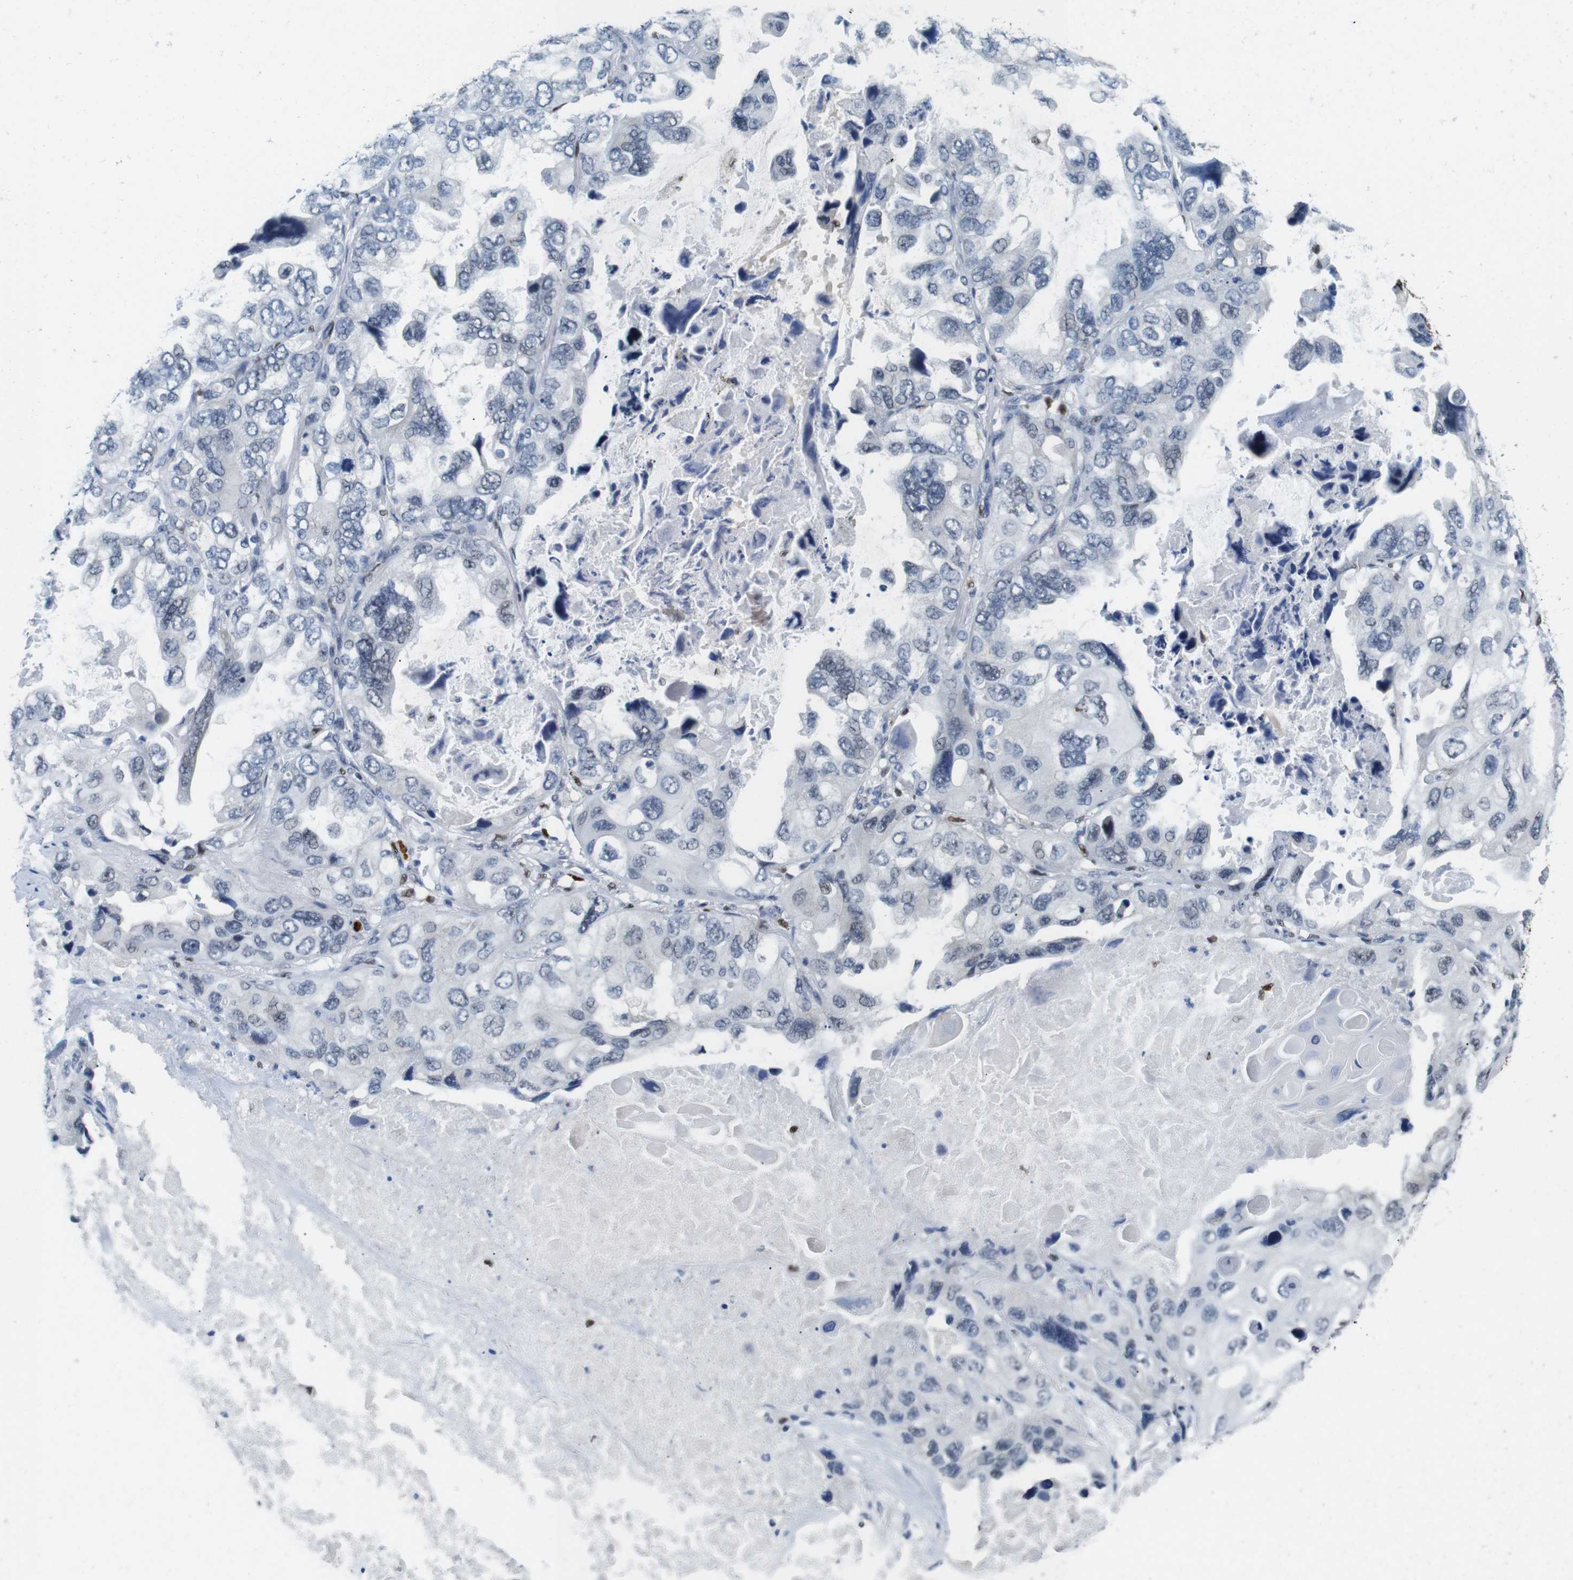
{"staining": {"intensity": "negative", "quantity": "none", "location": "none"}, "tissue": "lung cancer", "cell_type": "Tumor cells", "image_type": "cancer", "snomed": [{"axis": "morphology", "description": "Squamous cell carcinoma, NOS"}, {"axis": "topography", "description": "Lung"}], "caption": "A histopathology image of lung squamous cell carcinoma stained for a protein demonstrates no brown staining in tumor cells. The staining was performed using DAB (3,3'-diaminobenzidine) to visualize the protein expression in brown, while the nuclei were stained in blue with hematoxylin (Magnification: 20x).", "gene": "IRF8", "patient": {"sex": "female", "age": 73}}